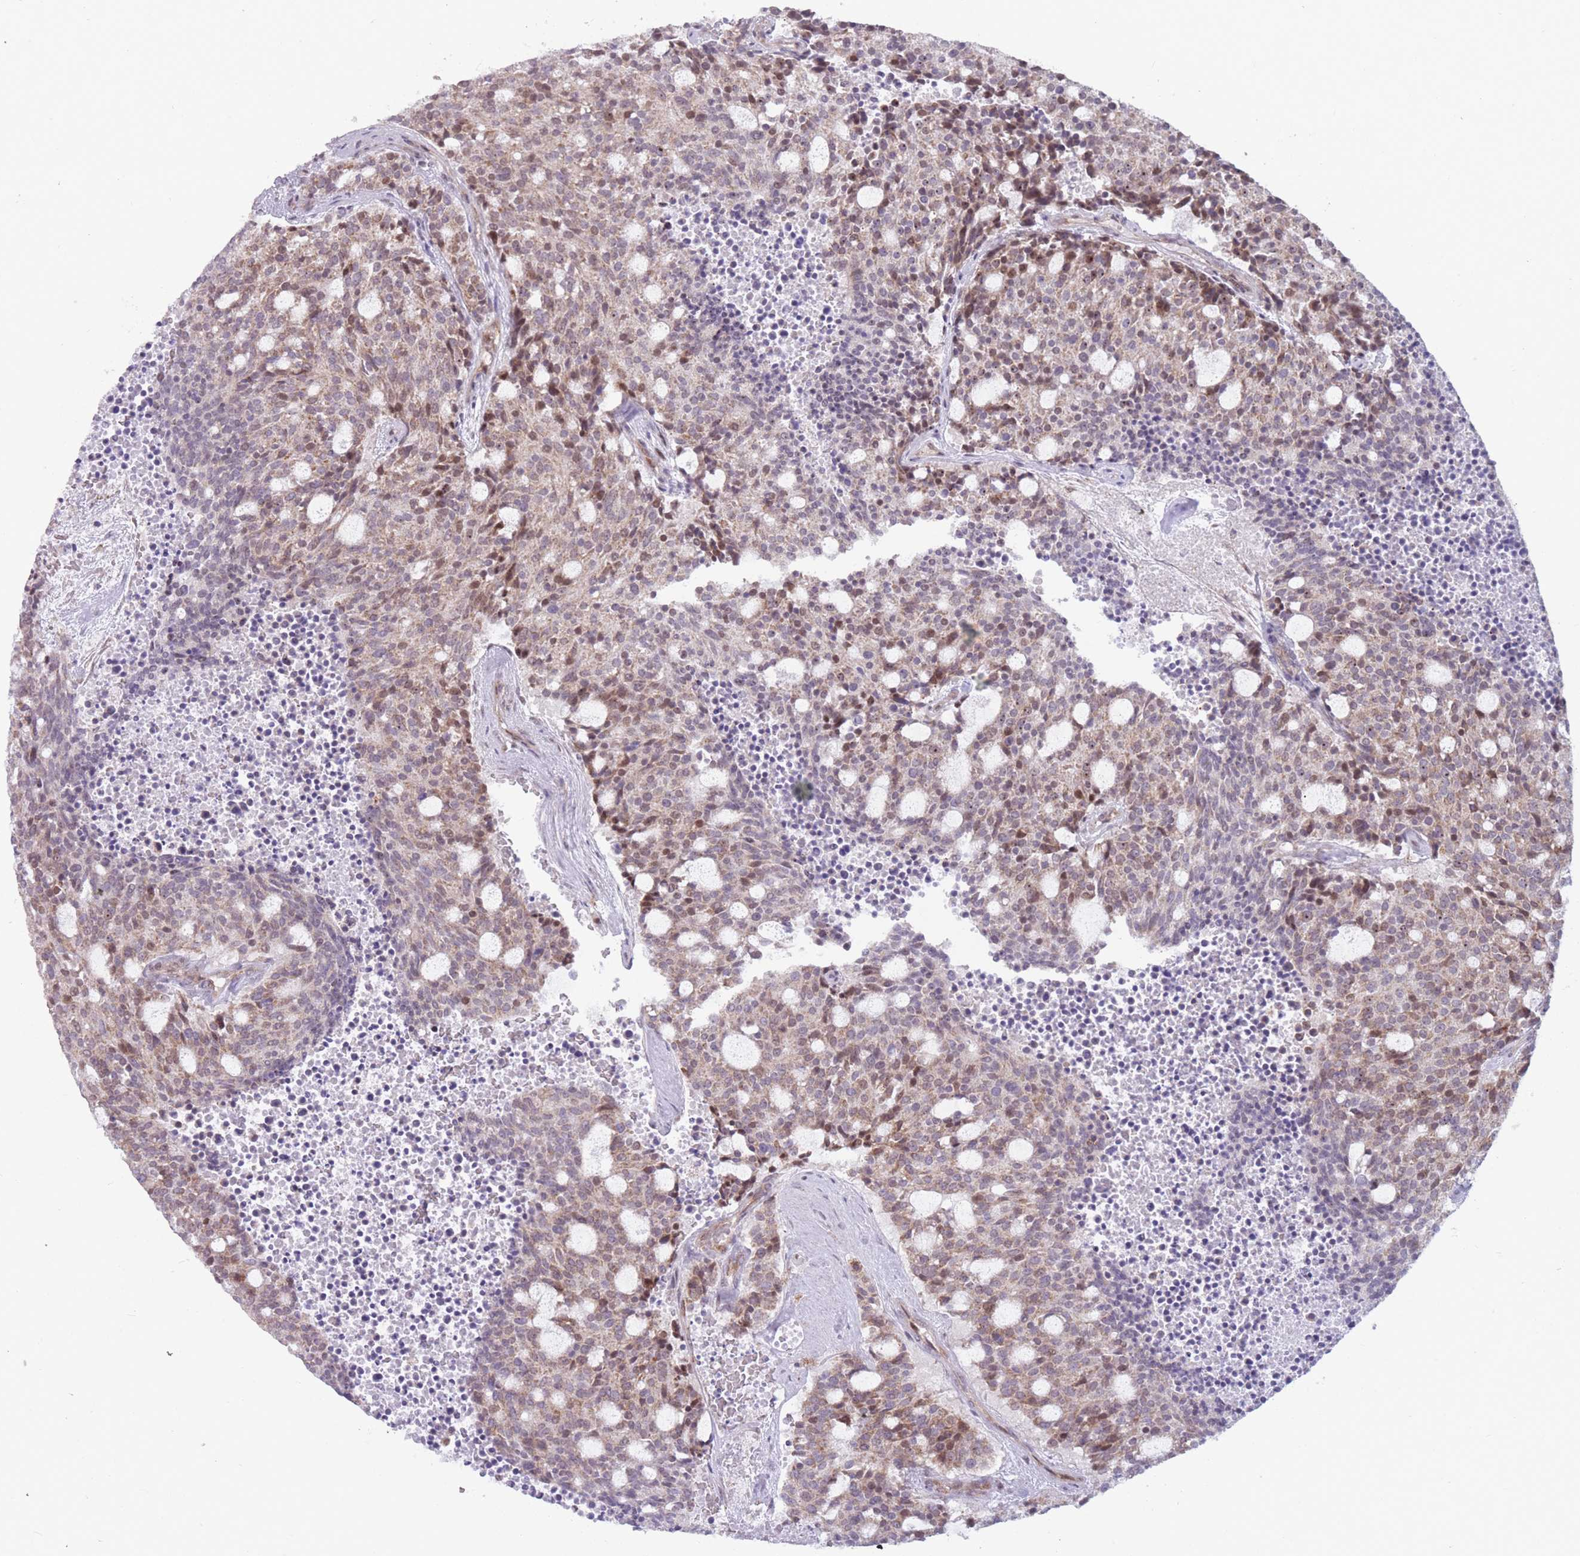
{"staining": {"intensity": "moderate", "quantity": ">75%", "location": "cytoplasmic/membranous,nuclear"}, "tissue": "carcinoid", "cell_type": "Tumor cells", "image_type": "cancer", "snomed": [{"axis": "morphology", "description": "Carcinoid, malignant, NOS"}, {"axis": "topography", "description": "Pancreas"}], "caption": "Immunohistochemical staining of human carcinoid (malignant) reveals medium levels of moderate cytoplasmic/membranous and nuclear staining in approximately >75% of tumor cells.", "gene": "DPYSL4", "patient": {"sex": "female", "age": 54}}